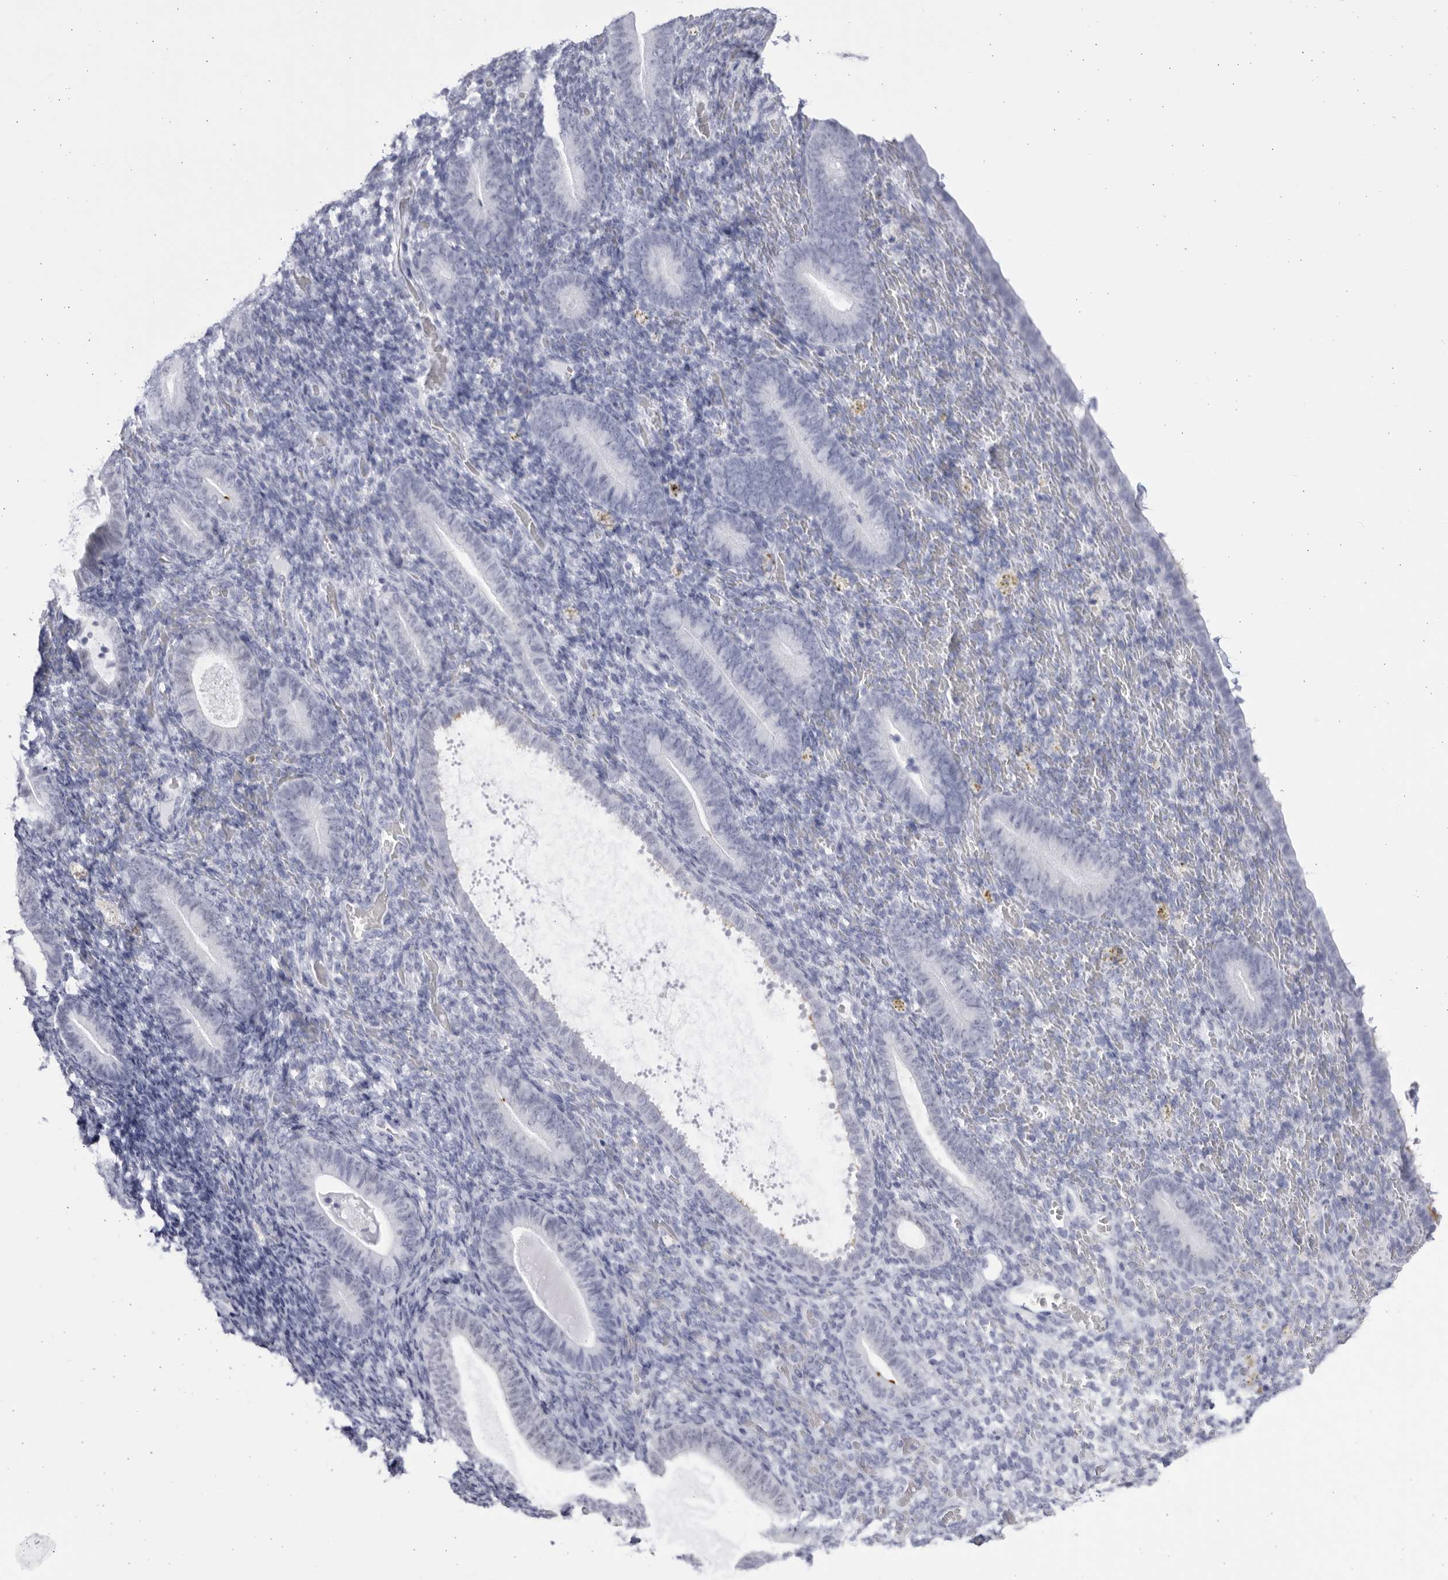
{"staining": {"intensity": "negative", "quantity": "none", "location": "none"}, "tissue": "endometrium", "cell_type": "Cells in endometrial stroma", "image_type": "normal", "snomed": [{"axis": "morphology", "description": "Normal tissue, NOS"}, {"axis": "topography", "description": "Endometrium"}], "caption": "Immunohistochemistry image of normal human endometrium stained for a protein (brown), which shows no expression in cells in endometrial stroma. The staining is performed using DAB brown chromogen with nuclei counter-stained in using hematoxylin.", "gene": "CCDC181", "patient": {"sex": "female", "age": 51}}